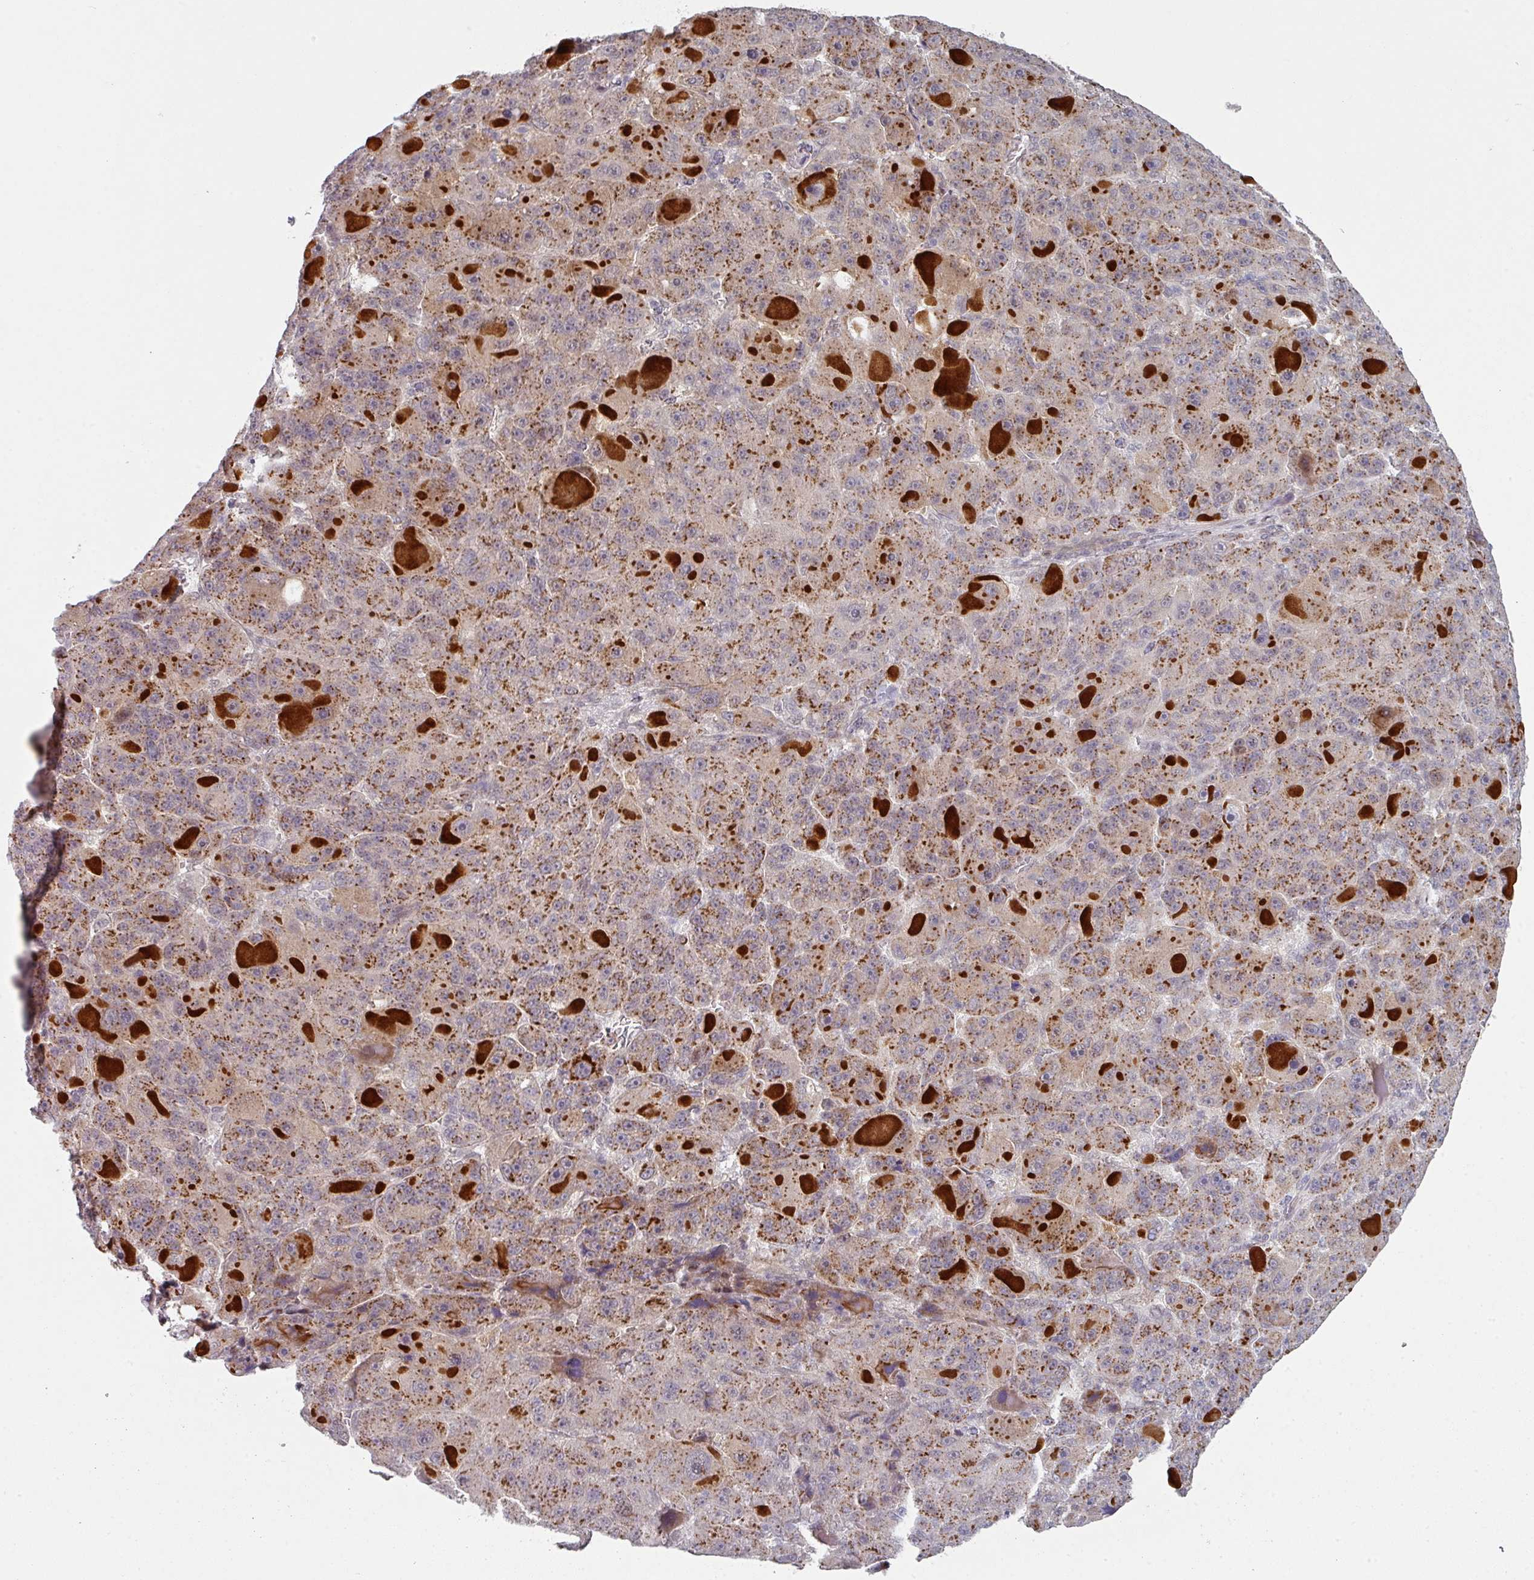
{"staining": {"intensity": "strong", "quantity": "25%-75%", "location": "cytoplasmic/membranous"}, "tissue": "liver cancer", "cell_type": "Tumor cells", "image_type": "cancer", "snomed": [{"axis": "morphology", "description": "Carcinoma, Hepatocellular, NOS"}, {"axis": "topography", "description": "Liver"}], "caption": "This is a photomicrograph of immunohistochemistry (IHC) staining of liver cancer (hepatocellular carcinoma), which shows strong staining in the cytoplasmic/membranous of tumor cells.", "gene": "TMCC1", "patient": {"sex": "male", "age": 76}}